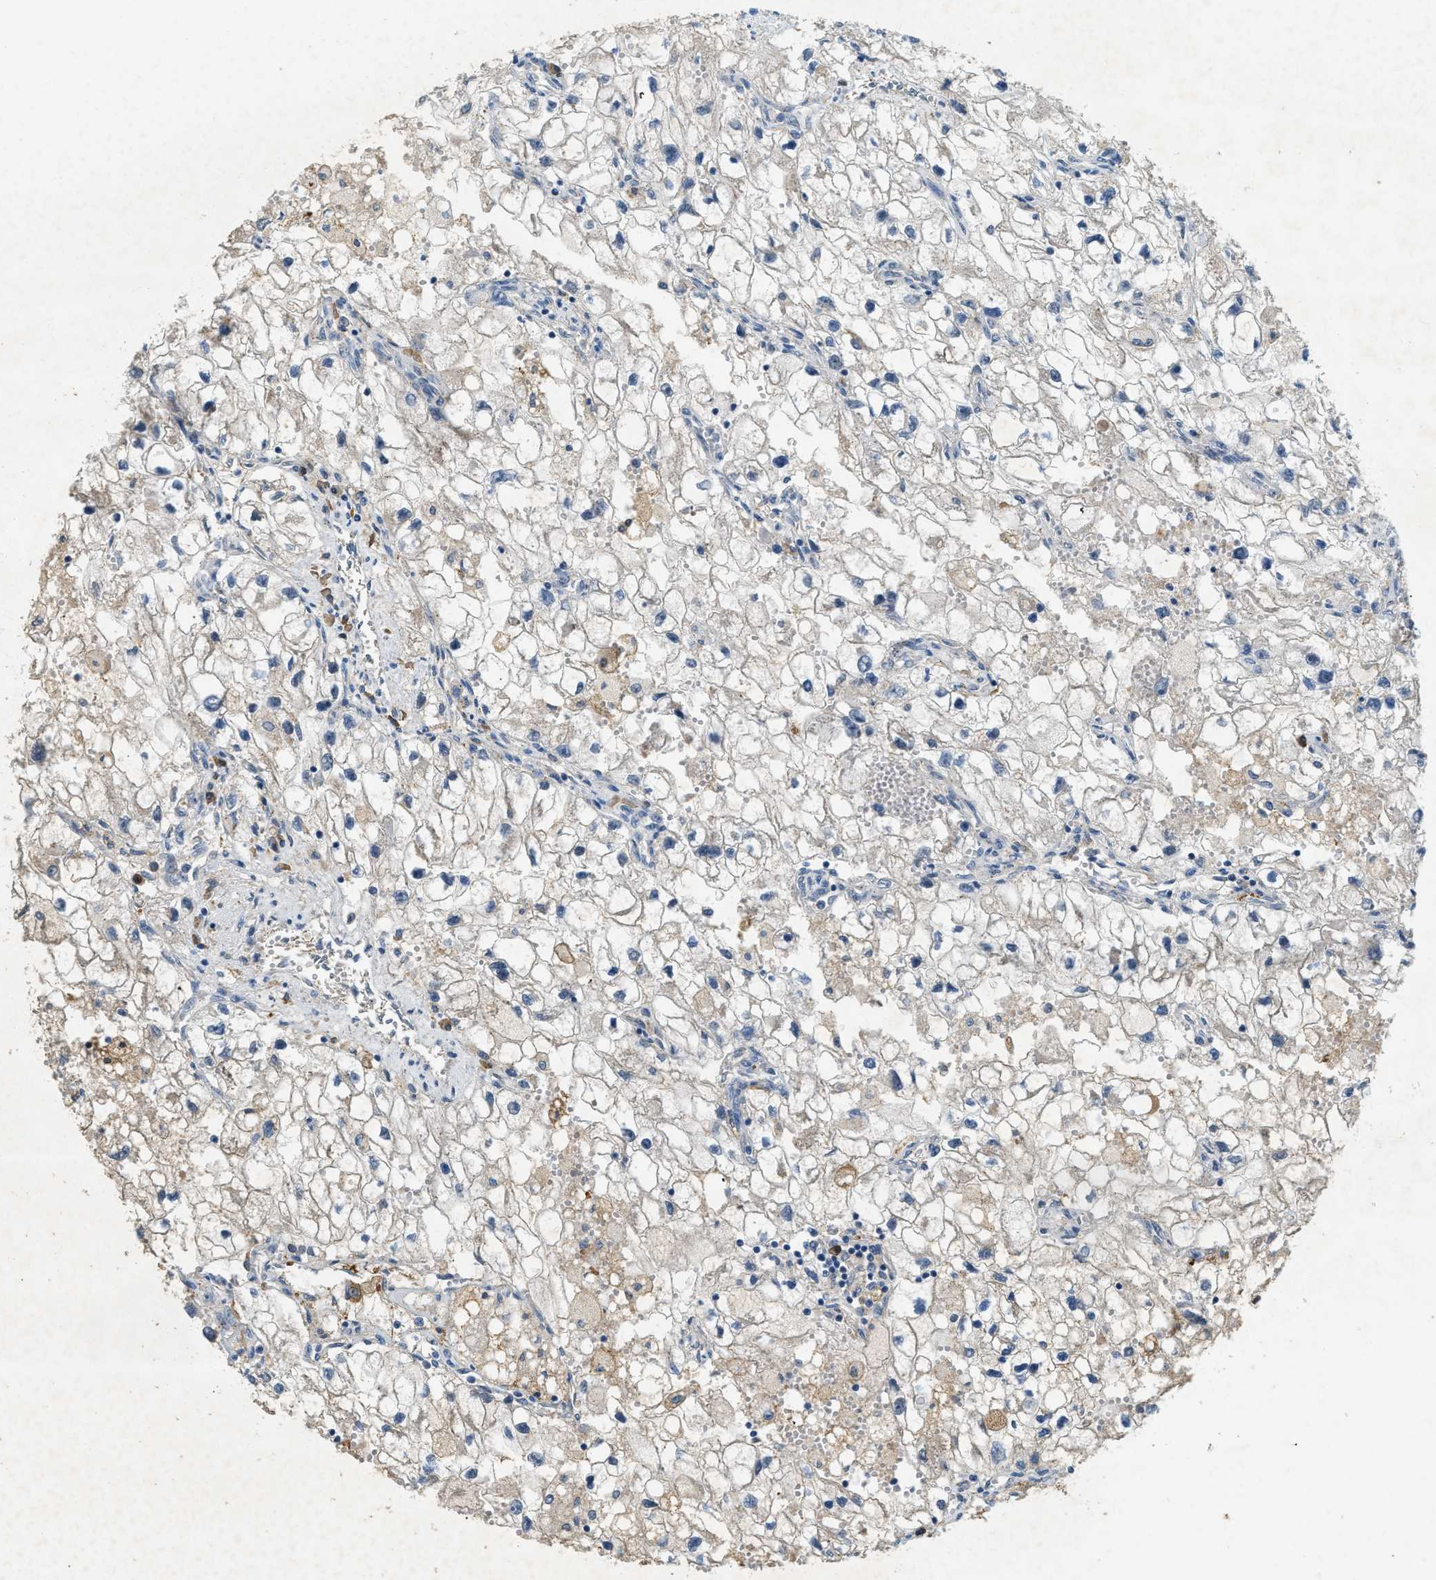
{"staining": {"intensity": "negative", "quantity": "none", "location": "none"}, "tissue": "renal cancer", "cell_type": "Tumor cells", "image_type": "cancer", "snomed": [{"axis": "morphology", "description": "Adenocarcinoma, NOS"}, {"axis": "topography", "description": "Kidney"}], "caption": "Immunohistochemistry (IHC) micrograph of human renal cancer stained for a protein (brown), which demonstrates no expression in tumor cells. Brightfield microscopy of IHC stained with DAB (brown) and hematoxylin (blue), captured at high magnification.", "gene": "CFLAR", "patient": {"sex": "female", "age": 70}}